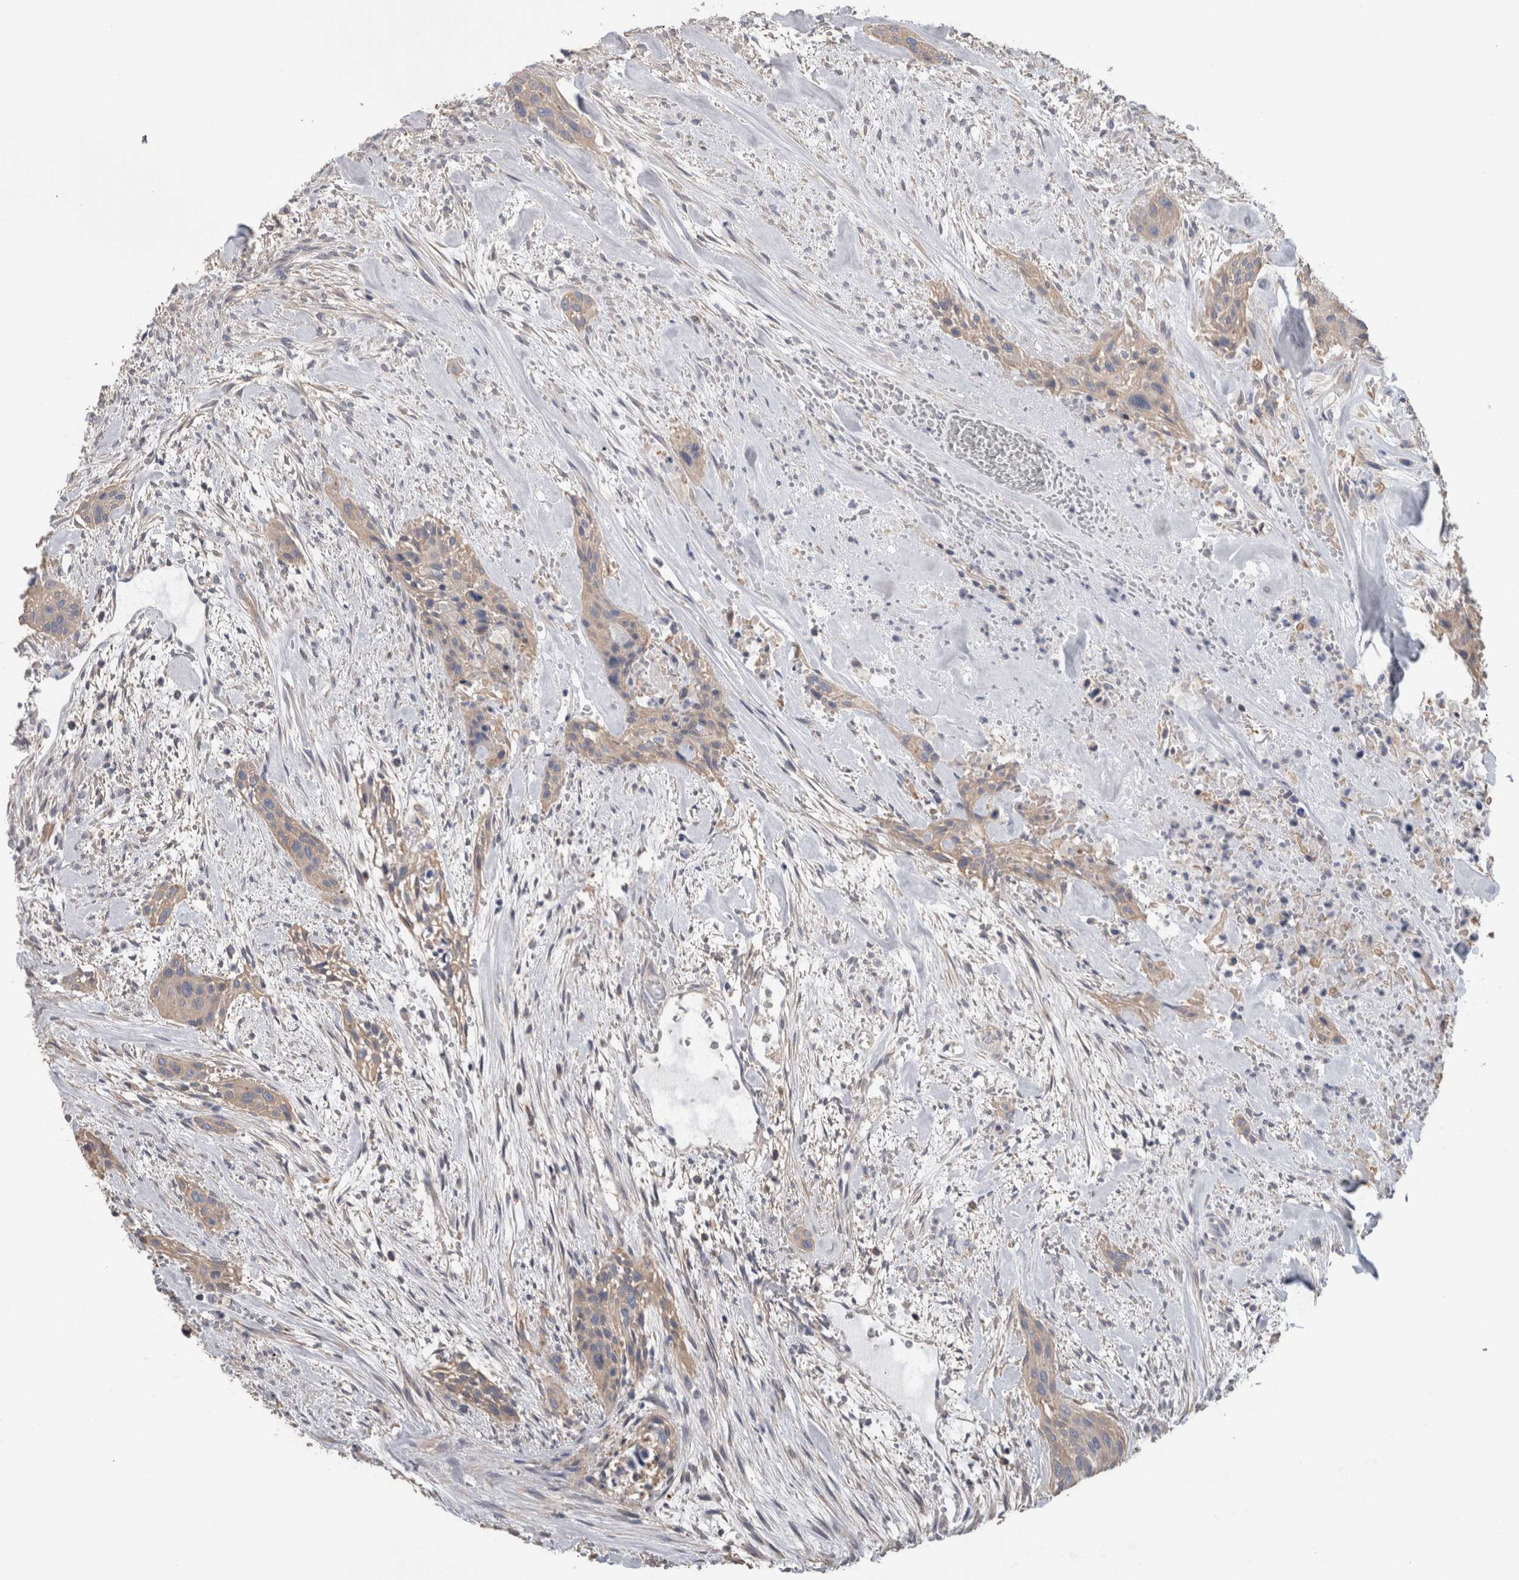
{"staining": {"intensity": "weak", "quantity": ">75%", "location": "cytoplasmic/membranous"}, "tissue": "urothelial cancer", "cell_type": "Tumor cells", "image_type": "cancer", "snomed": [{"axis": "morphology", "description": "Urothelial carcinoma, High grade"}, {"axis": "topography", "description": "Urinary bladder"}], "caption": "Human urothelial cancer stained with a brown dye demonstrates weak cytoplasmic/membranous positive expression in about >75% of tumor cells.", "gene": "SCRN1", "patient": {"sex": "male", "age": 35}}